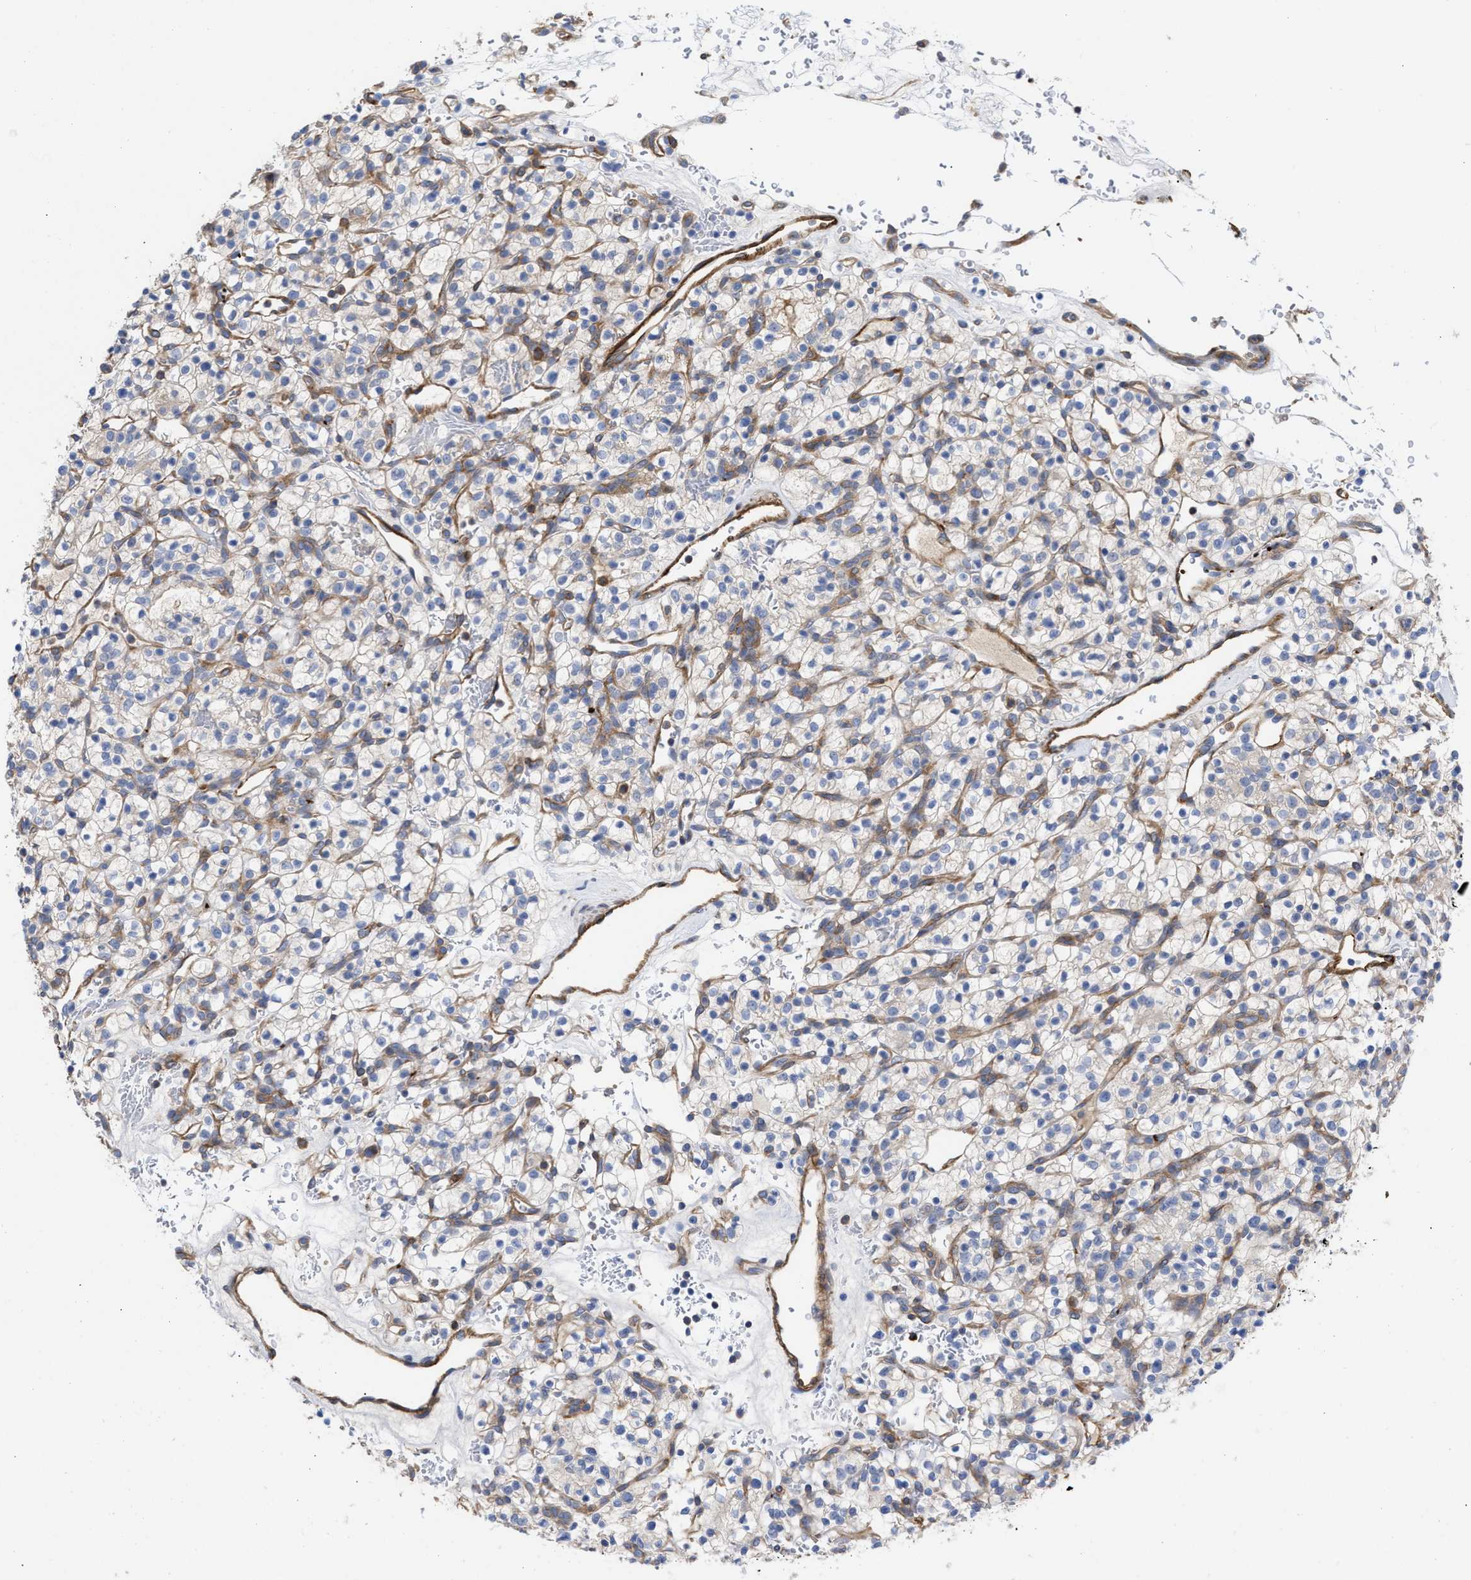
{"staining": {"intensity": "negative", "quantity": "none", "location": "none"}, "tissue": "renal cancer", "cell_type": "Tumor cells", "image_type": "cancer", "snomed": [{"axis": "morphology", "description": "Adenocarcinoma, NOS"}, {"axis": "topography", "description": "Kidney"}], "caption": "Tumor cells show no significant staining in renal cancer (adenocarcinoma).", "gene": "HS3ST5", "patient": {"sex": "female", "age": 57}}